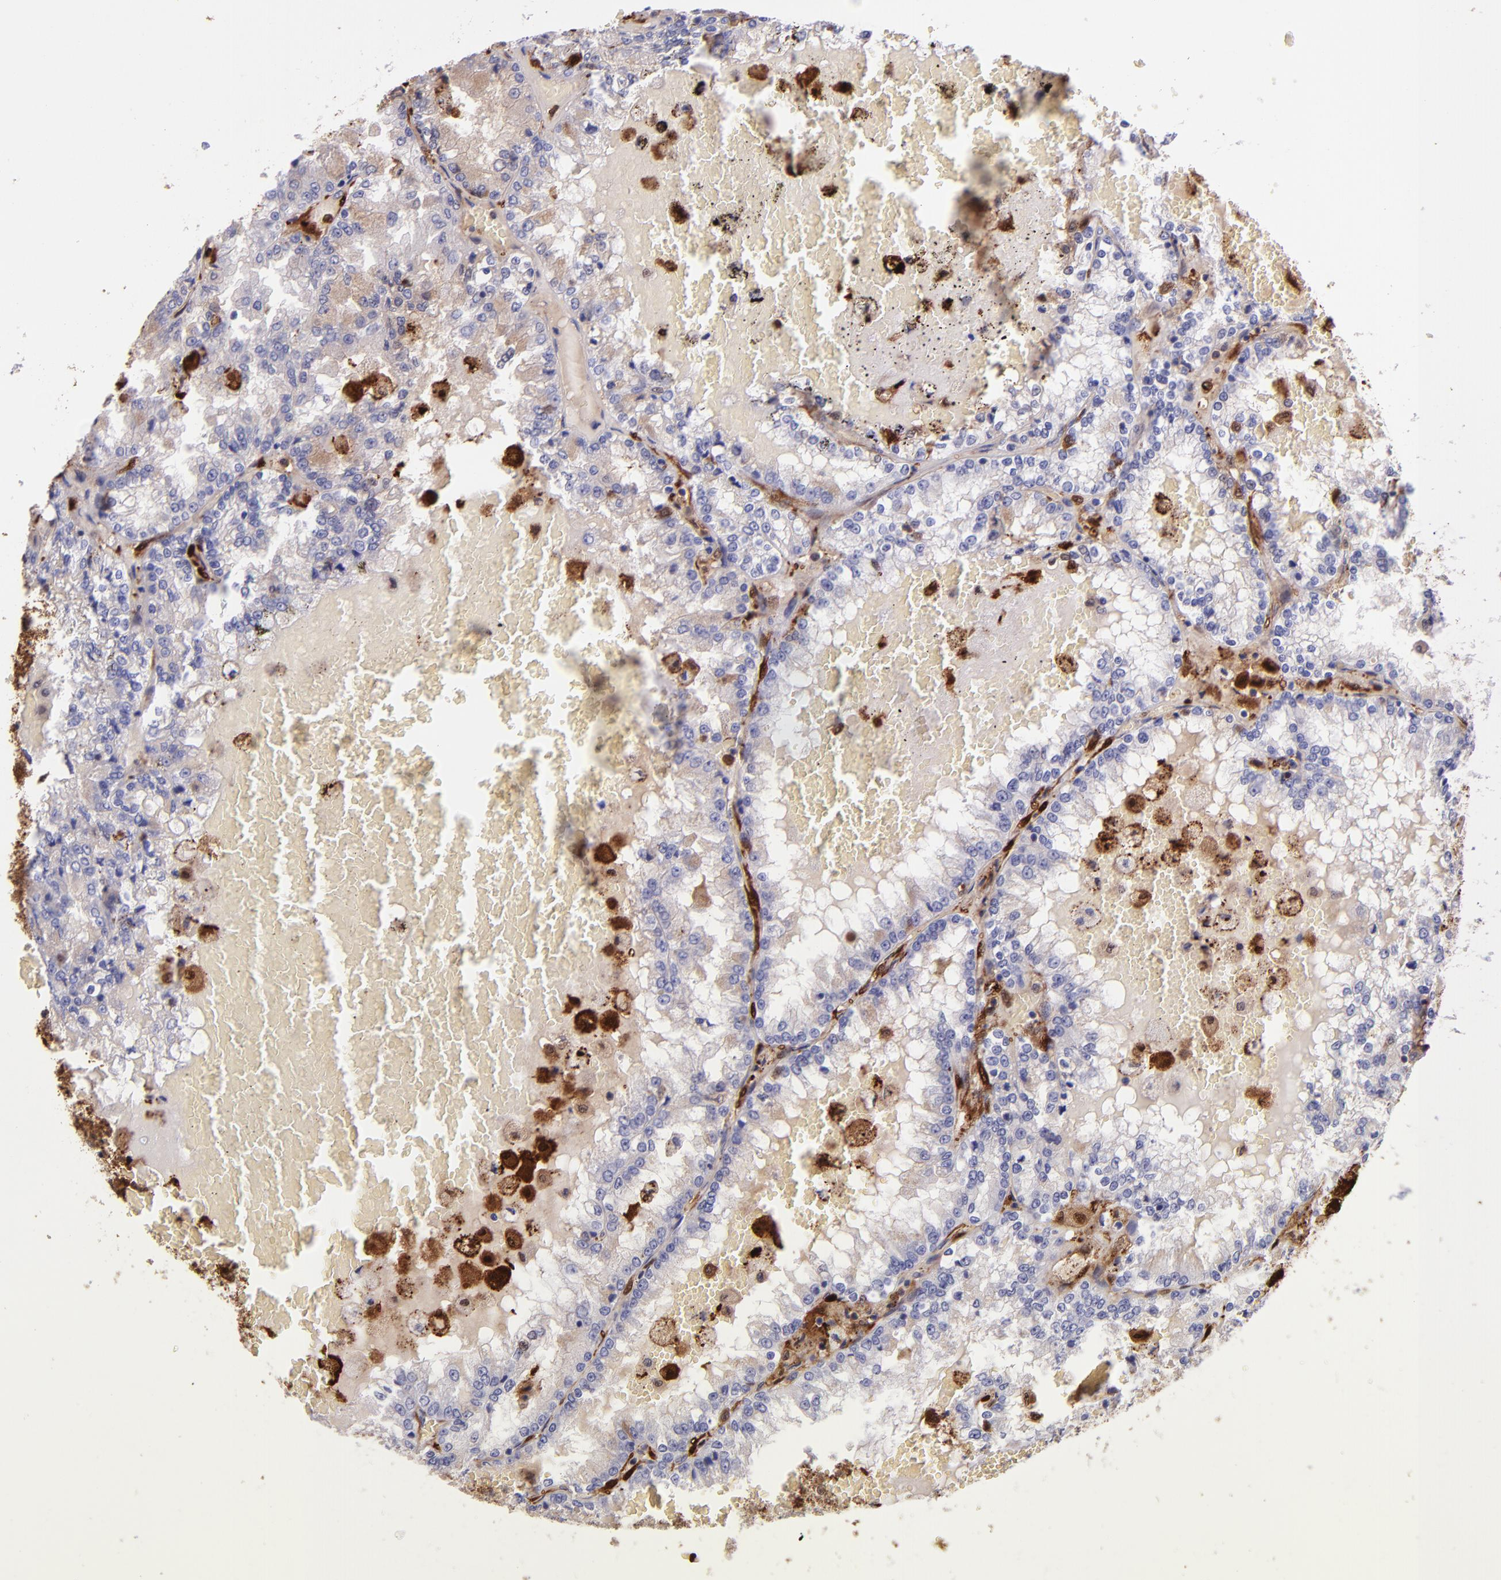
{"staining": {"intensity": "negative", "quantity": "none", "location": "none"}, "tissue": "renal cancer", "cell_type": "Tumor cells", "image_type": "cancer", "snomed": [{"axis": "morphology", "description": "Adenocarcinoma, NOS"}, {"axis": "topography", "description": "Kidney"}], "caption": "DAB immunohistochemical staining of adenocarcinoma (renal) reveals no significant staining in tumor cells. (Brightfield microscopy of DAB (3,3'-diaminobenzidine) immunohistochemistry (IHC) at high magnification).", "gene": "LGALS1", "patient": {"sex": "female", "age": 56}}